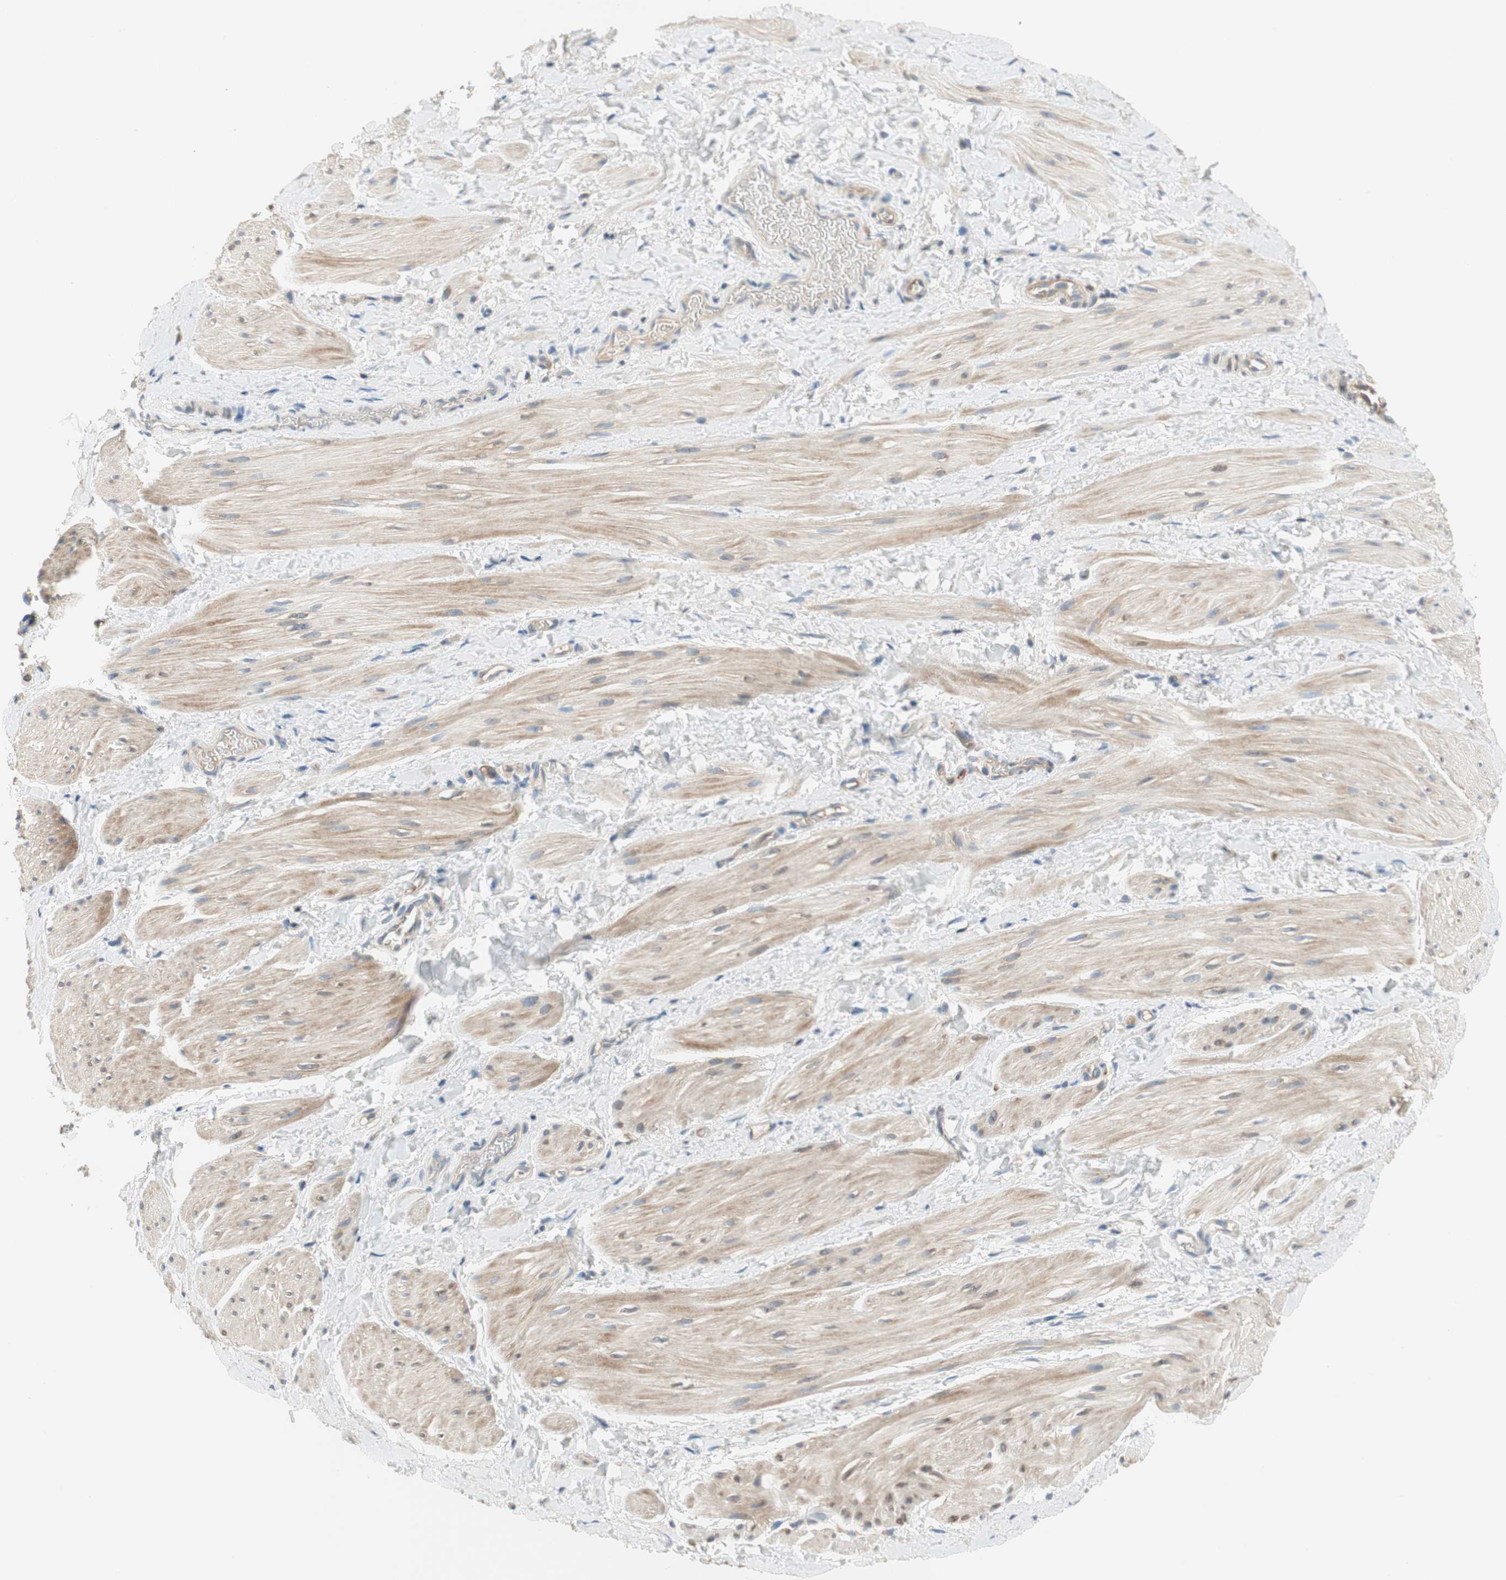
{"staining": {"intensity": "weak", "quantity": "25%-75%", "location": "cytoplasmic/membranous"}, "tissue": "smooth muscle", "cell_type": "Smooth muscle cells", "image_type": "normal", "snomed": [{"axis": "morphology", "description": "Normal tissue, NOS"}, {"axis": "topography", "description": "Smooth muscle"}], "caption": "Protein staining demonstrates weak cytoplasmic/membranous expression in approximately 25%-75% of smooth muscle cells in benign smooth muscle.", "gene": "ALPL", "patient": {"sex": "male", "age": 16}}